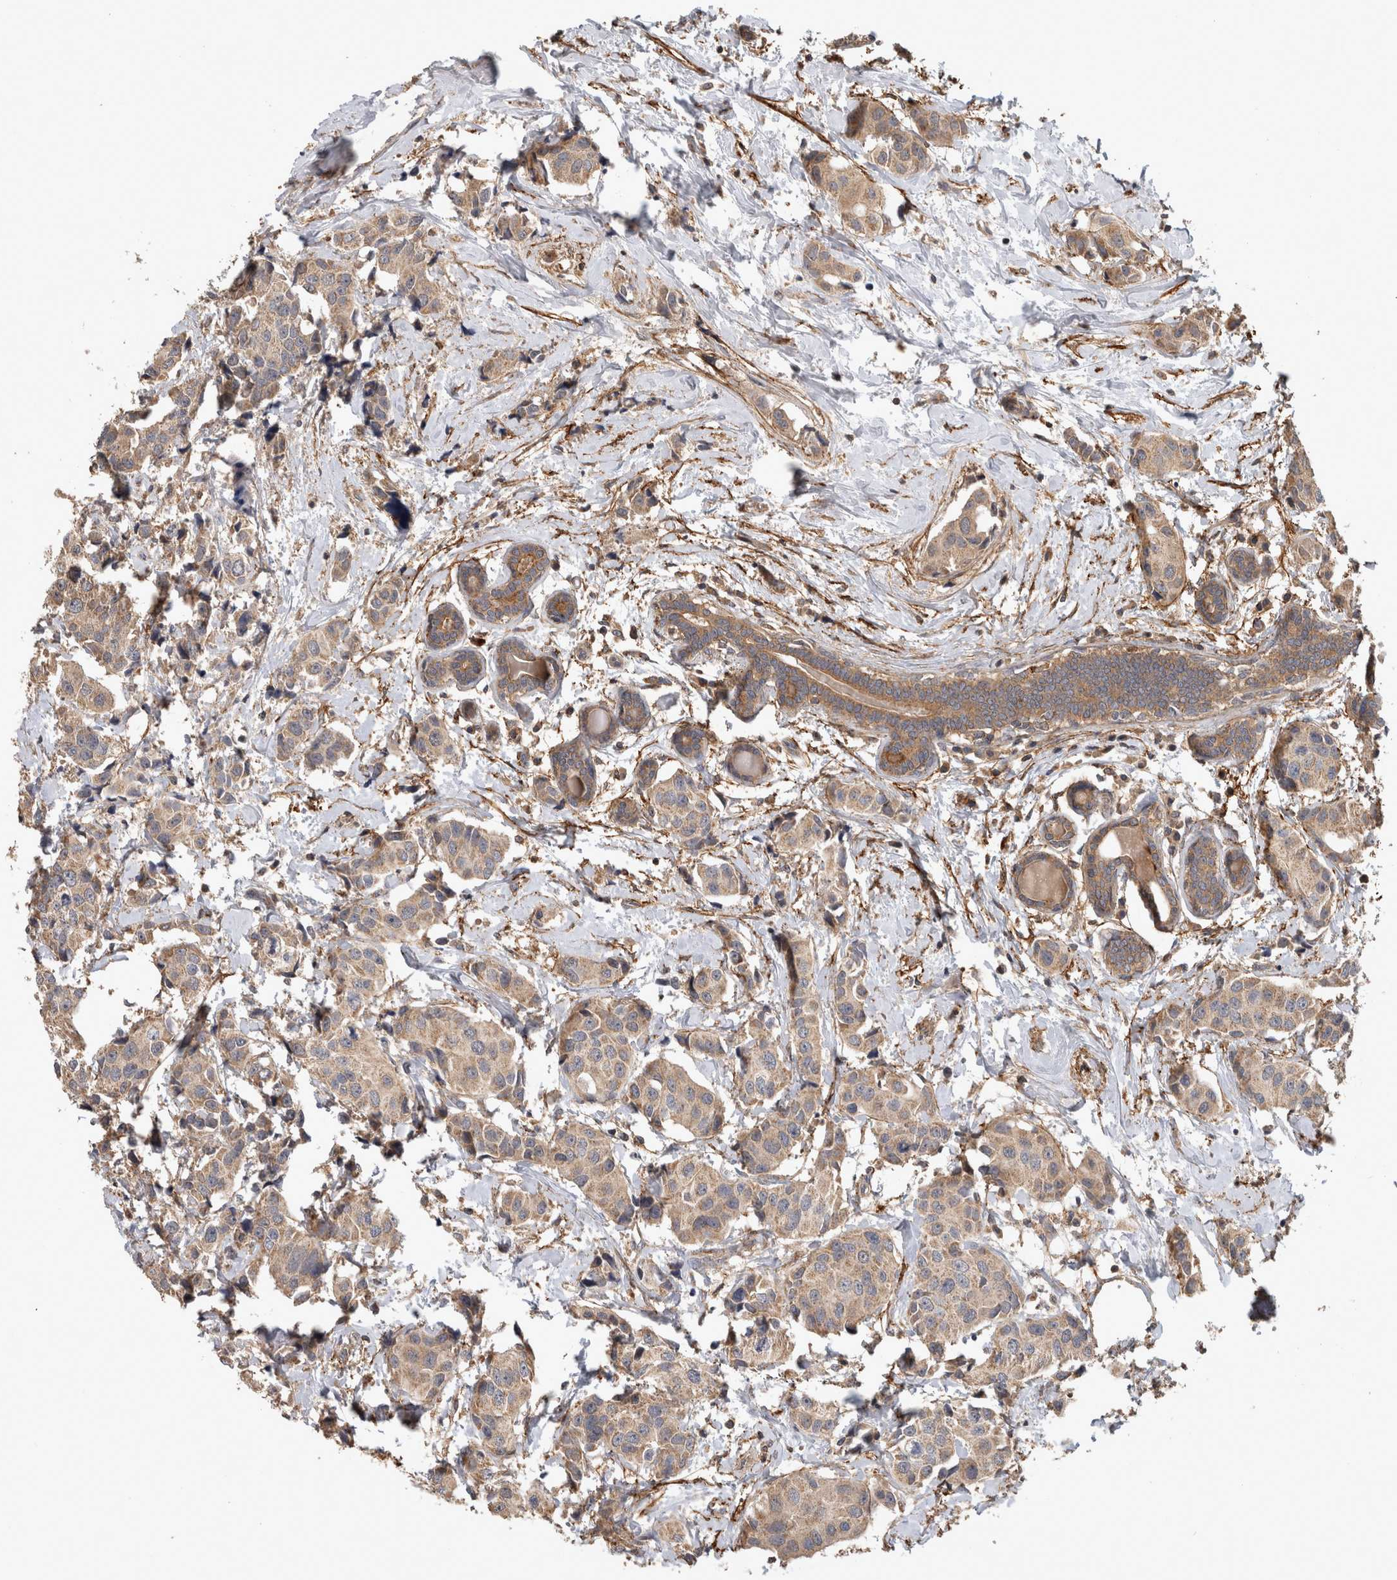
{"staining": {"intensity": "weak", "quantity": ">75%", "location": "cytoplasmic/membranous"}, "tissue": "breast cancer", "cell_type": "Tumor cells", "image_type": "cancer", "snomed": [{"axis": "morphology", "description": "Normal tissue, NOS"}, {"axis": "morphology", "description": "Duct carcinoma"}, {"axis": "topography", "description": "Breast"}], "caption": "A micrograph of human breast cancer stained for a protein exhibits weak cytoplasmic/membranous brown staining in tumor cells.", "gene": "TRMT61B", "patient": {"sex": "female", "age": 39}}